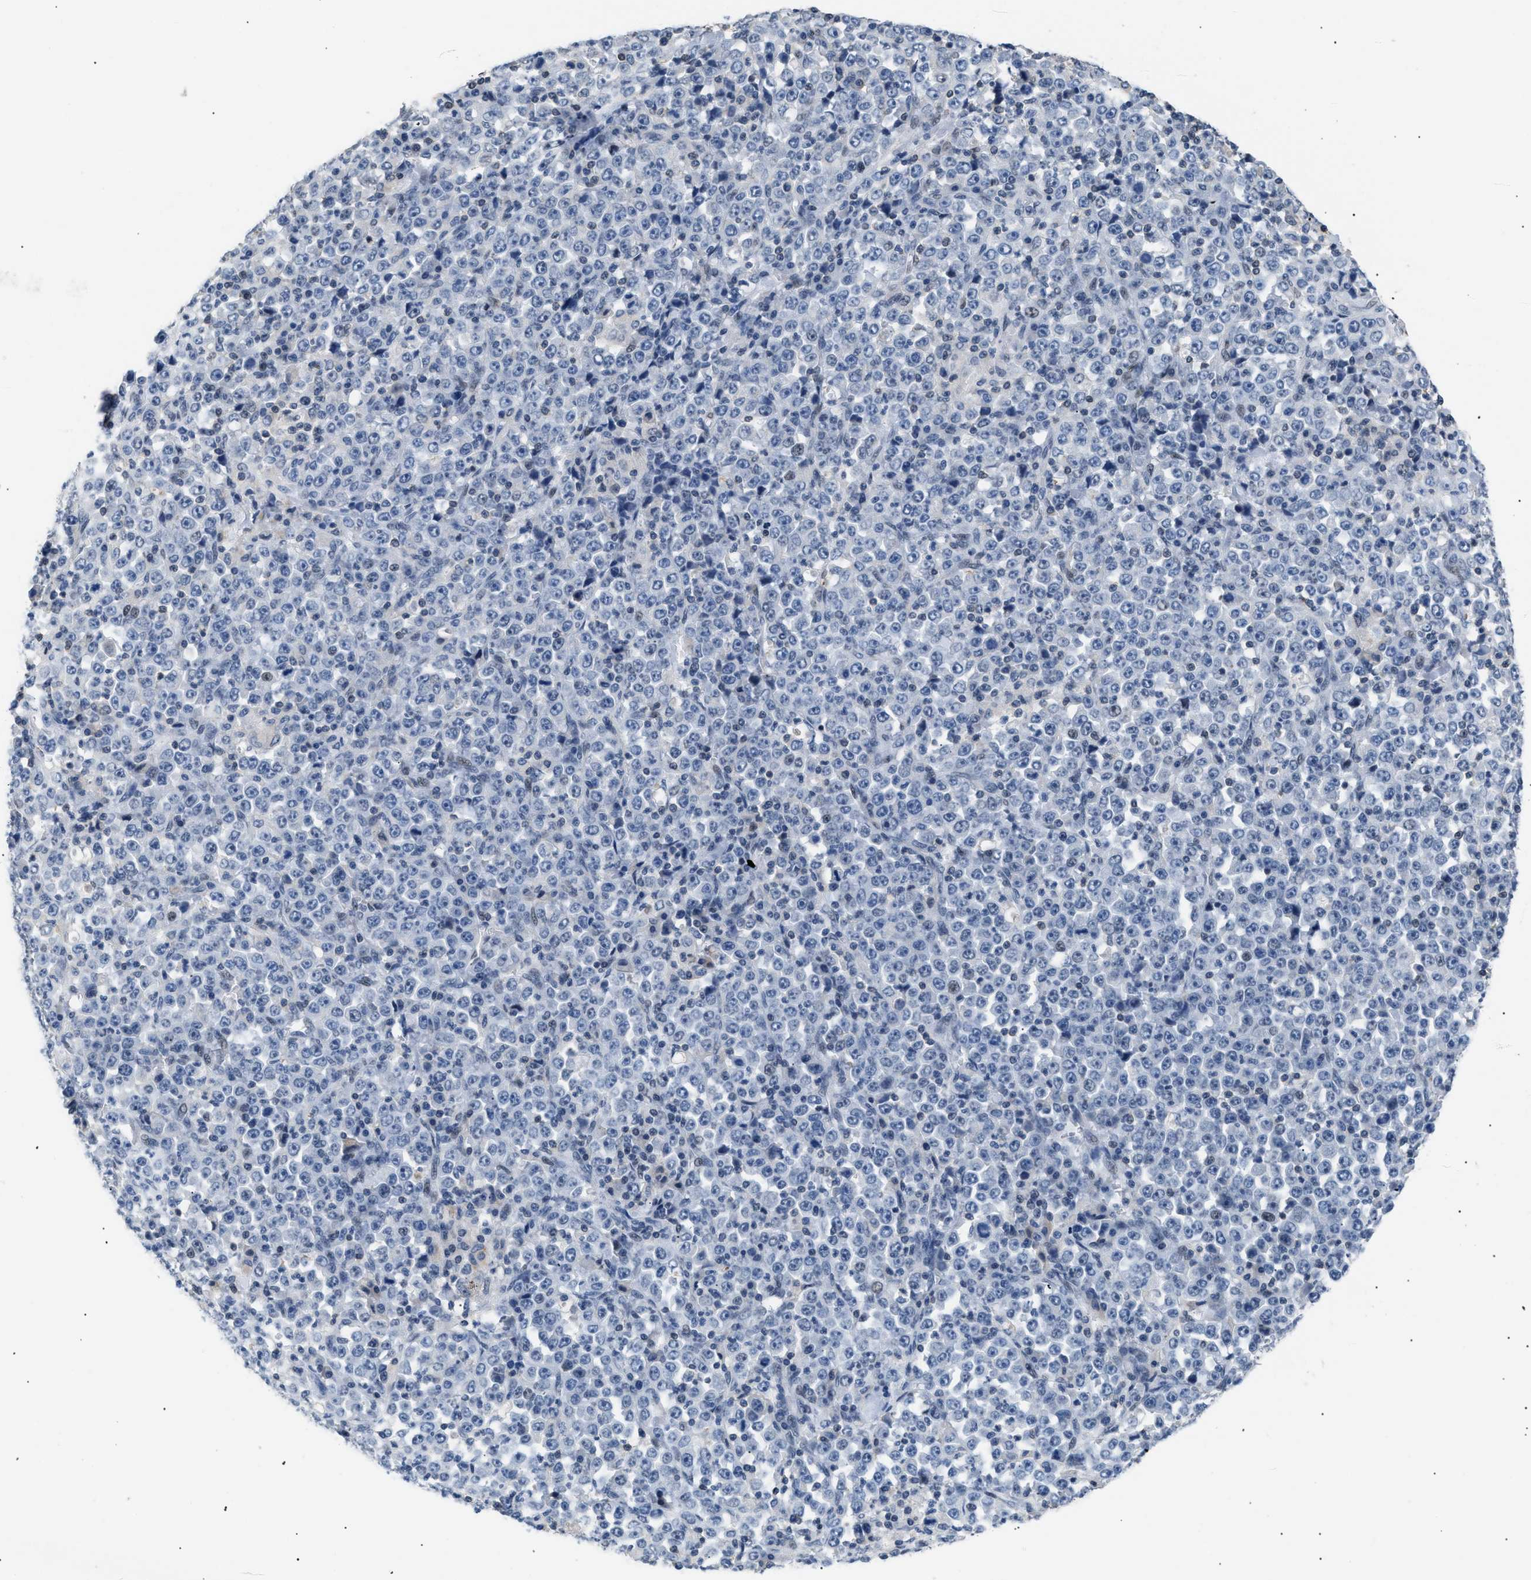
{"staining": {"intensity": "negative", "quantity": "none", "location": "none"}, "tissue": "stomach cancer", "cell_type": "Tumor cells", "image_type": "cancer", "snomed": [{"axis": "morphology", "description": "Normal tissue, NOS"}, {"axis": "morphology", "description": "Adenocarcinoma, NOS"}, {"axis": "topography", "description": "Stomach, upper"}, {"axis": "topography", "description": "Stomach"}], "caption": "Tumor cells show no significant protein expression in stomach adenocarcinoma.", "gene": "KCNC3", "patient": {"sex": "male", "age": 59}}